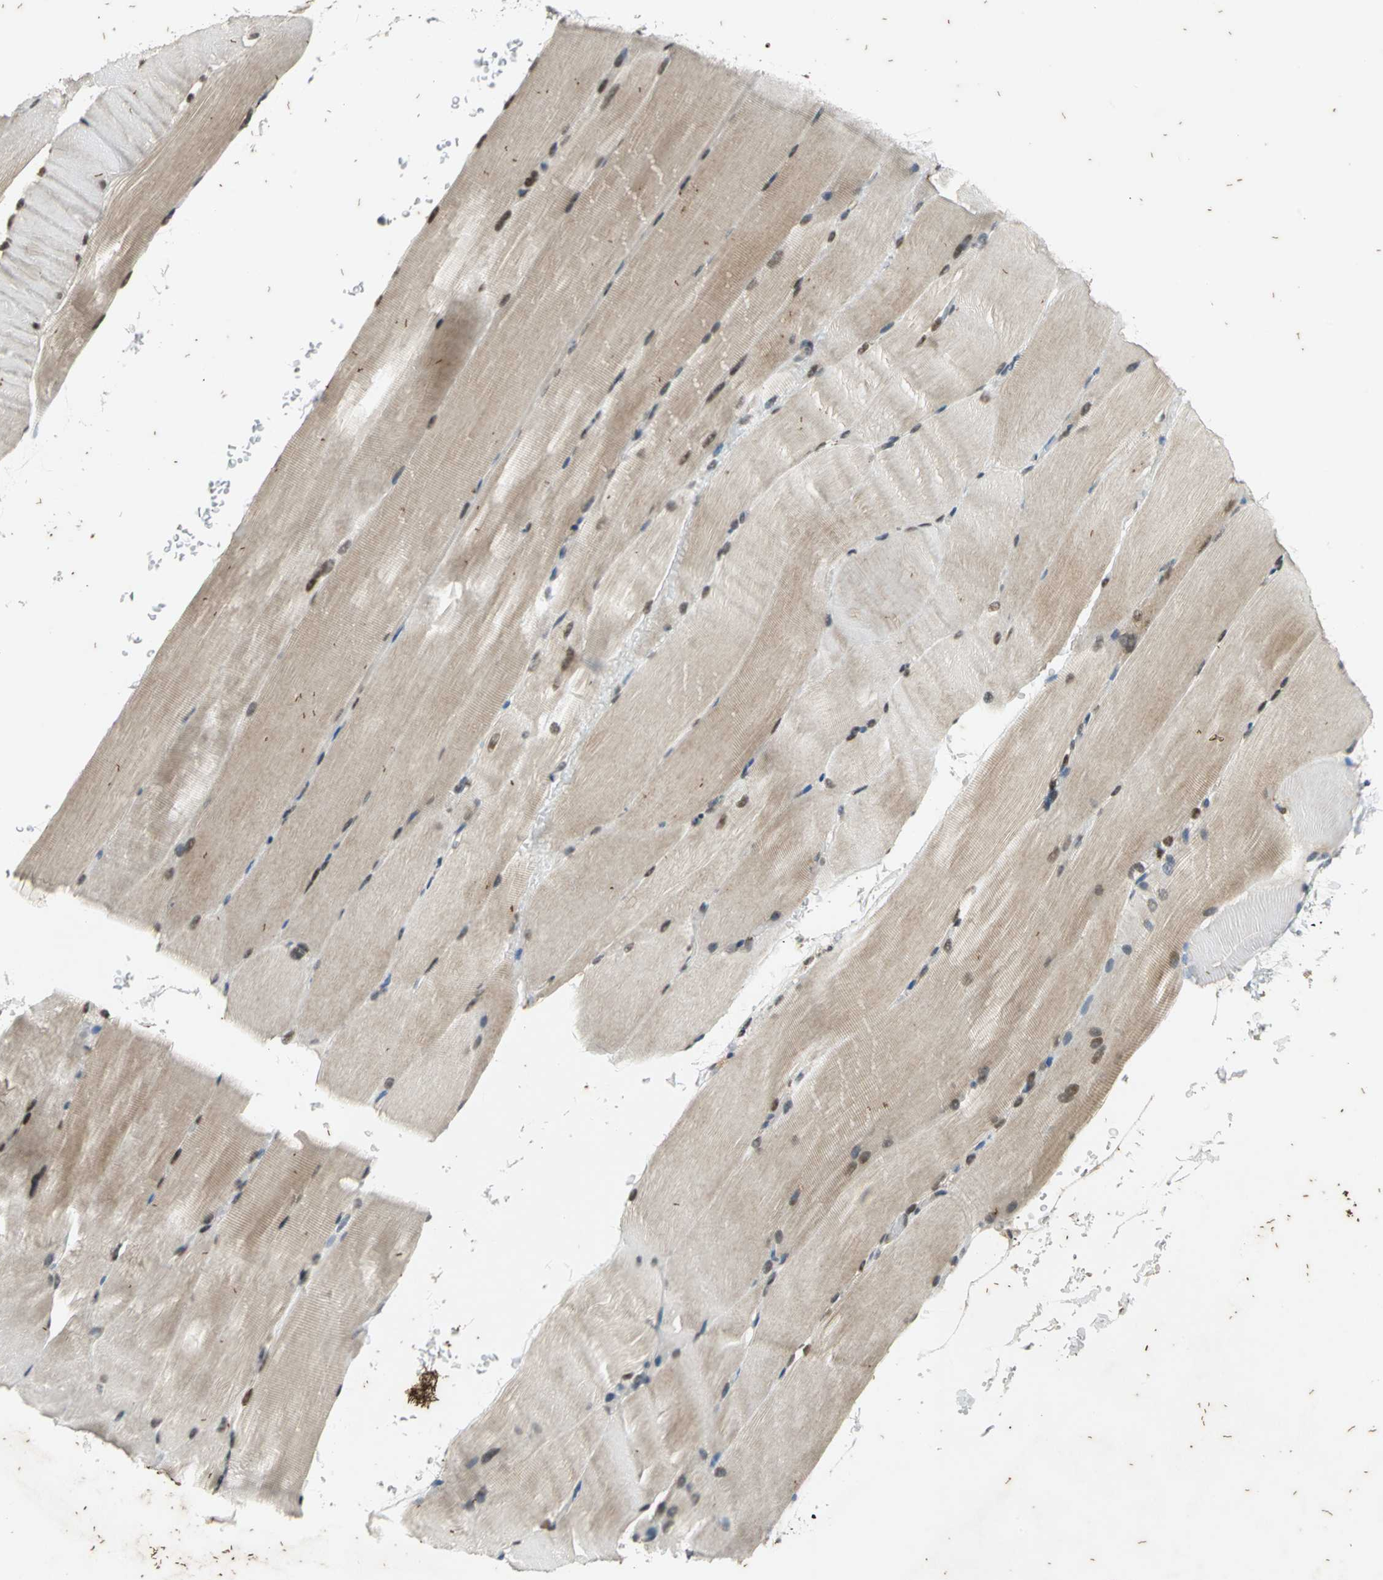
{"staining": {"intensity": "weak", "quantity": "25%-75%", "location": "cytoplasmic/membranous"}, "tissue": "skeletal muscle", "cell_type": "Myocytes", "image_type": "normal", "snomed": [{"axis": "morphology", "description": "Normal tissue, NOS"}, {"axis": "topography", "description": "Skeletal muscle"}, {"axis": "topography", "description": "Parathyroid gland"}], "caption": "Immunohistochemistry (IHC) staining of normal skeletal muscle, which exhibits low levels of weak cytoplasmic/membranous staining in approximately 25%-75% of myocytes indicating weak cytoplasmic/membranous protein staining. The staining was performed using DAB (3,3'-diaminobenzidine) (brown) for protein detection and nuclei were counterstained in hematoxylin (blue).", "gene": "NOTCH3", "patient": {"sex": "female", "age": 37}}